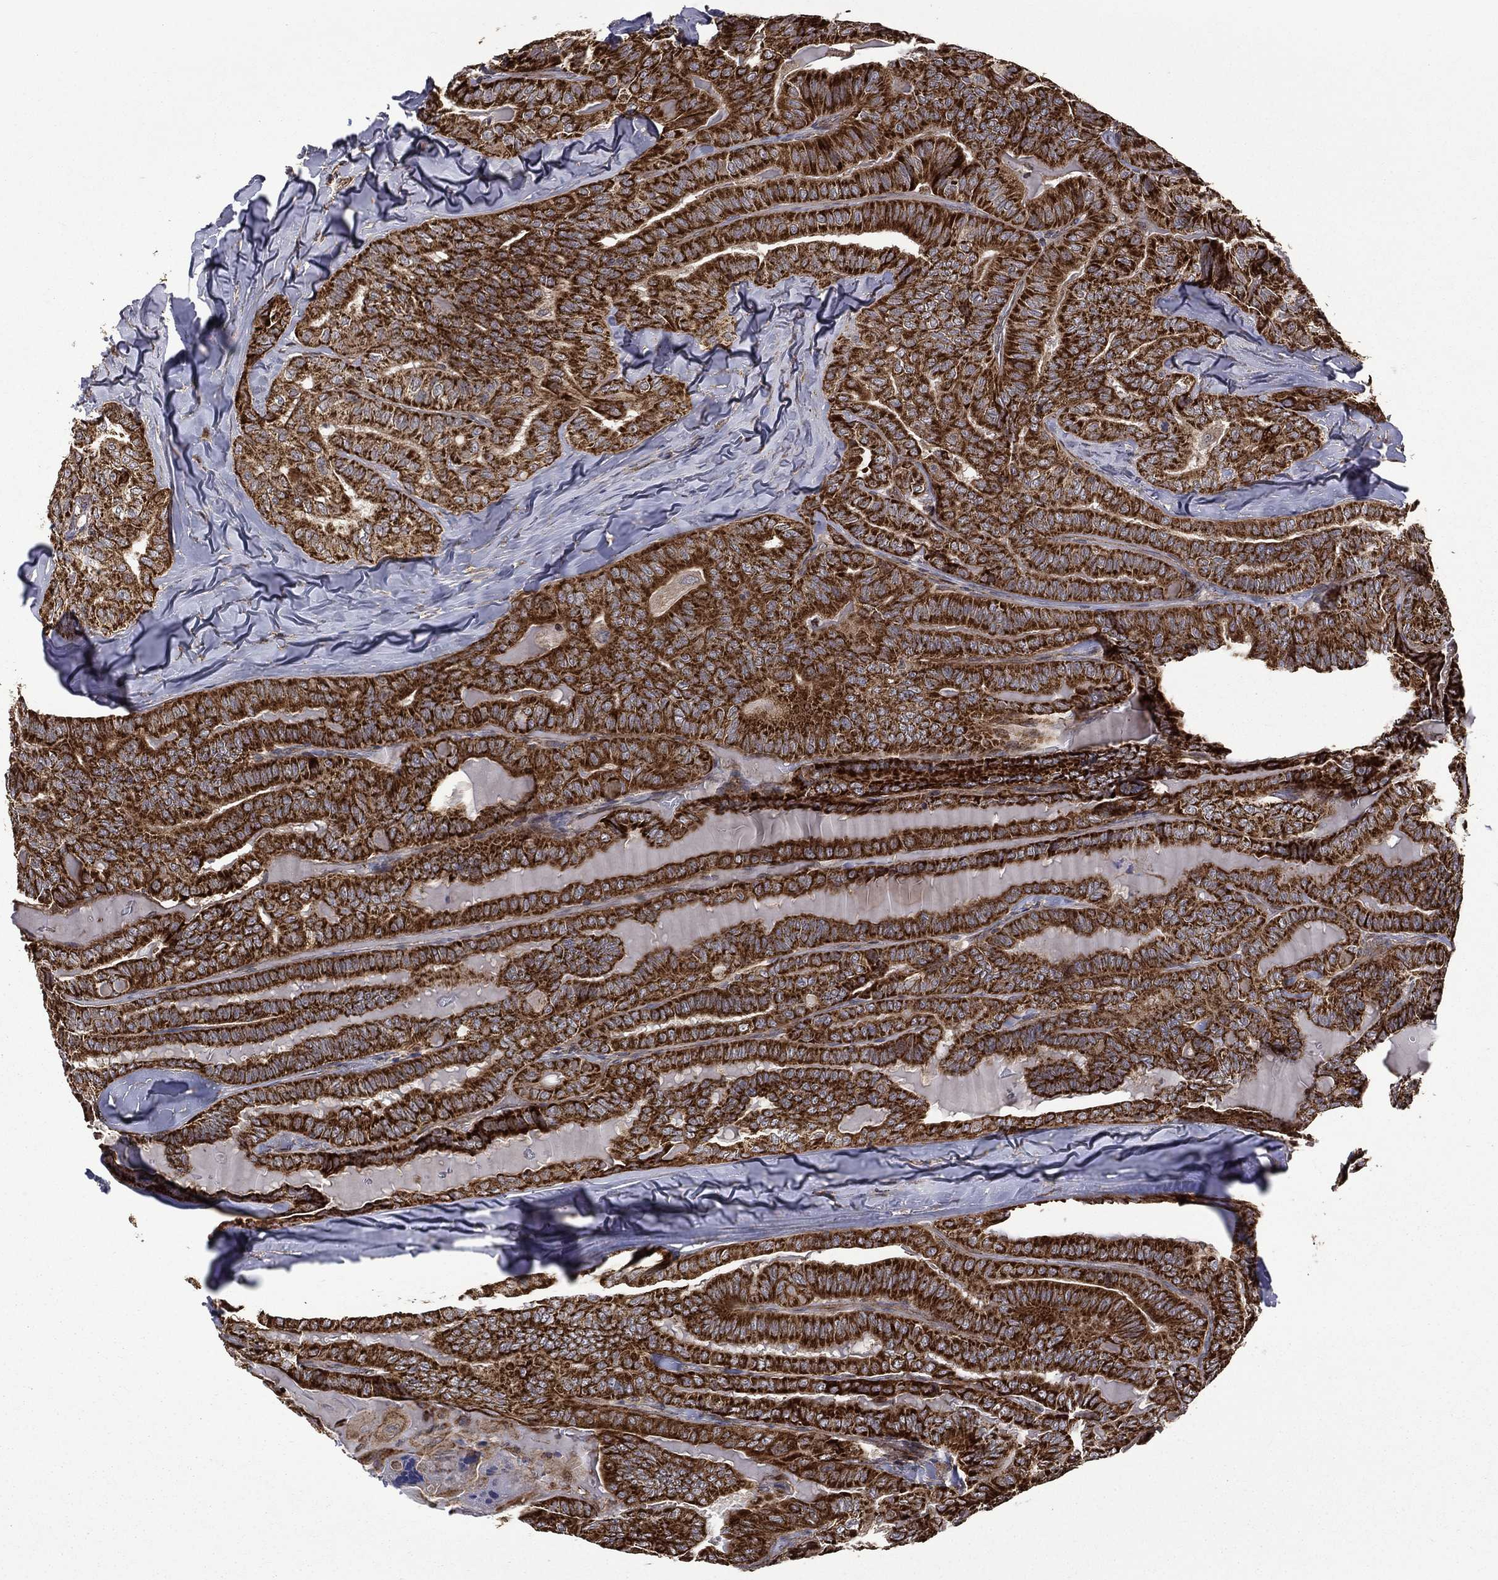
{"staining": {"intensity": "strong", "quantity": ">75%", "location": "cytoplasmic/membranous"}, "tissue": "thyroid cancer", "cell_type": "Tumor cells", "image_type": "cancer", "snomed": [{"axis": "morphology", "description": "Papillary adenocarcinoma, NOS"}, {"axis": "topography", "description": "Thyroid gland"}], "caption": "Papillary adenocarcinoma (thyroid) tissue reveals strong cytoplasmic/membranous positivity in about >75% of tumor cells, visualized by immunohistochemistry.", "gene": "GIMAP6", "patient": {"sex": "female", "age": 68}}